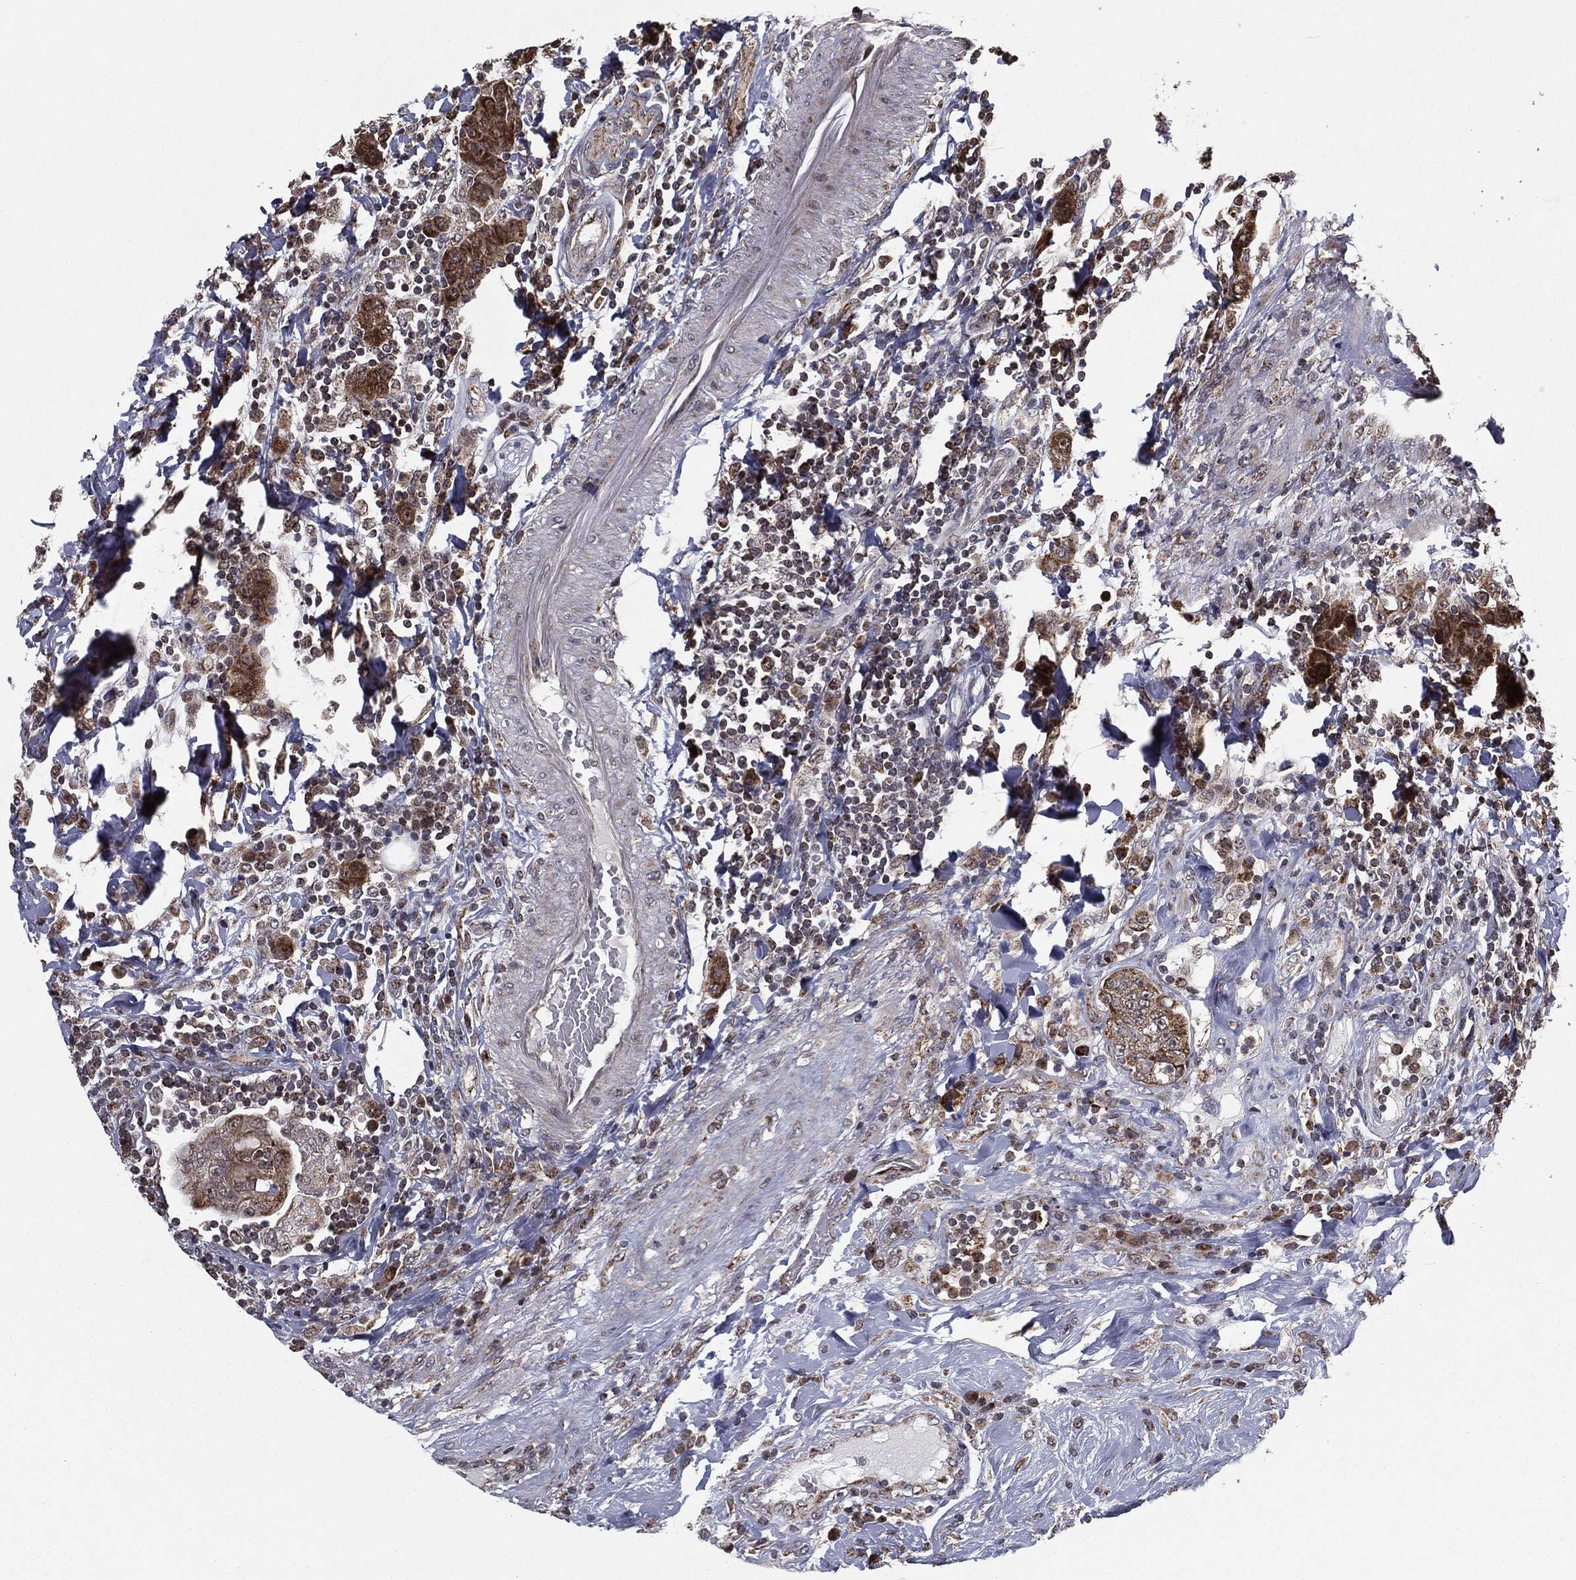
{"staining": {"intensity": "strong", "quantity": ">75%", "location": "cytoplasmic/membranous"}, "tissue": "colorectal cancer", "cell_type": "Tumor cells", "image_type": "cancer", "snomed": [{"axis": "morphology", "description": "Adenocarcinoma, NOS"}, {"axis": "topography", "description": "Colon"}], "caption": "Protein staining of colorectal cancer tissue displays strong cytoplasmic/membranous positivity in about >75% of tumor cells.", "gene": "CHCHD2", "patient": {"sex": "female", "age": 48}}